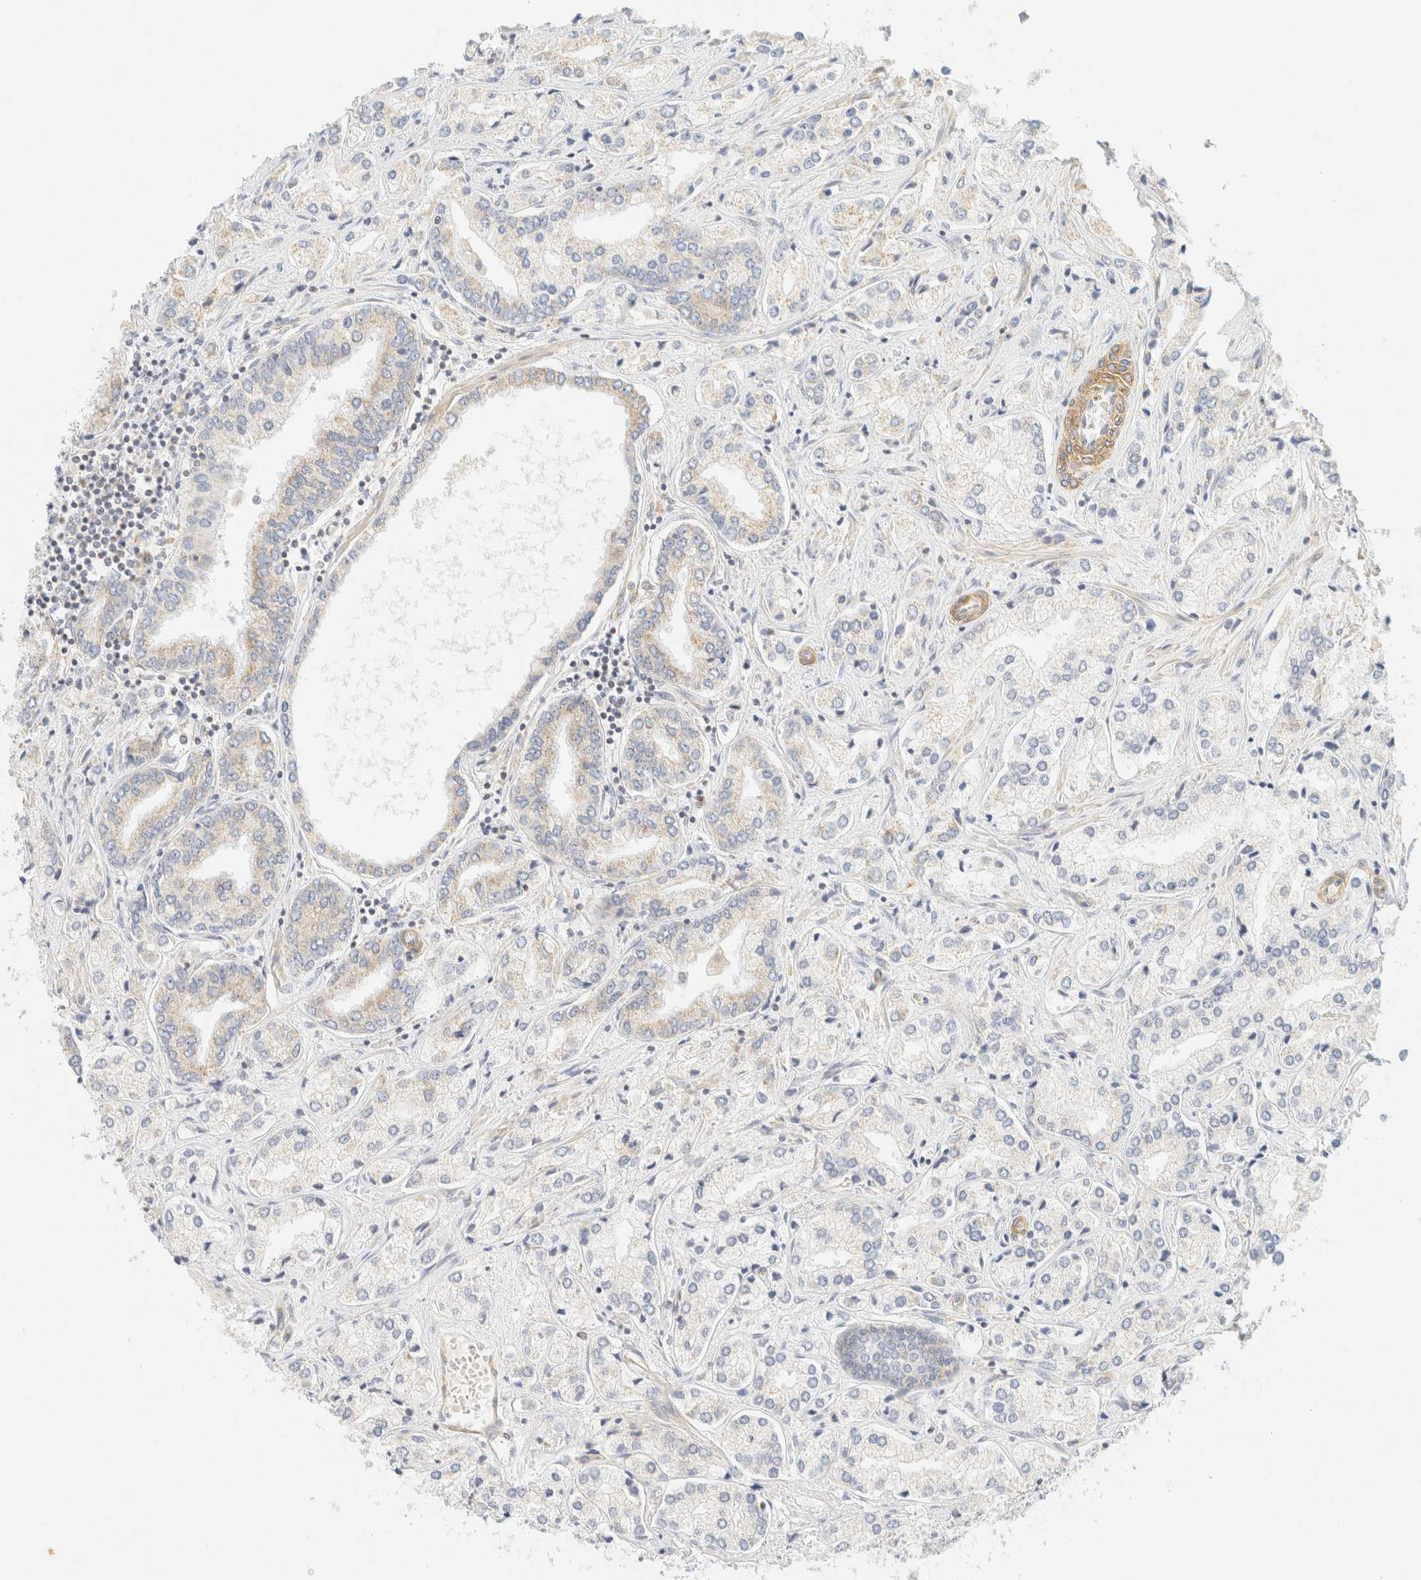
{"staining": {"intensity": "weak", "quantity": "<25%", "location": "cytoplasmic/membranous"}, "tissue": "prostate cancer", "cell_type": "Tumor cells", "image_type": "cancer", "snomed": [{"axis": "morphology", "description": "Adenocarcinoma, High grade"}, {"axis": "topography", "description": "Prostate"}], "caption": "High magnification brightfield microscopy of prostate cancer (adenocarcinoma (high-grade)) stained with DAB (3,3'-diaminobenzidine) (brown) and counterstained with hematoxylin (blue): tumor cells show no significant expression.", "gene": "MRM3", "patient": {"sex": "male", "age": 66}}